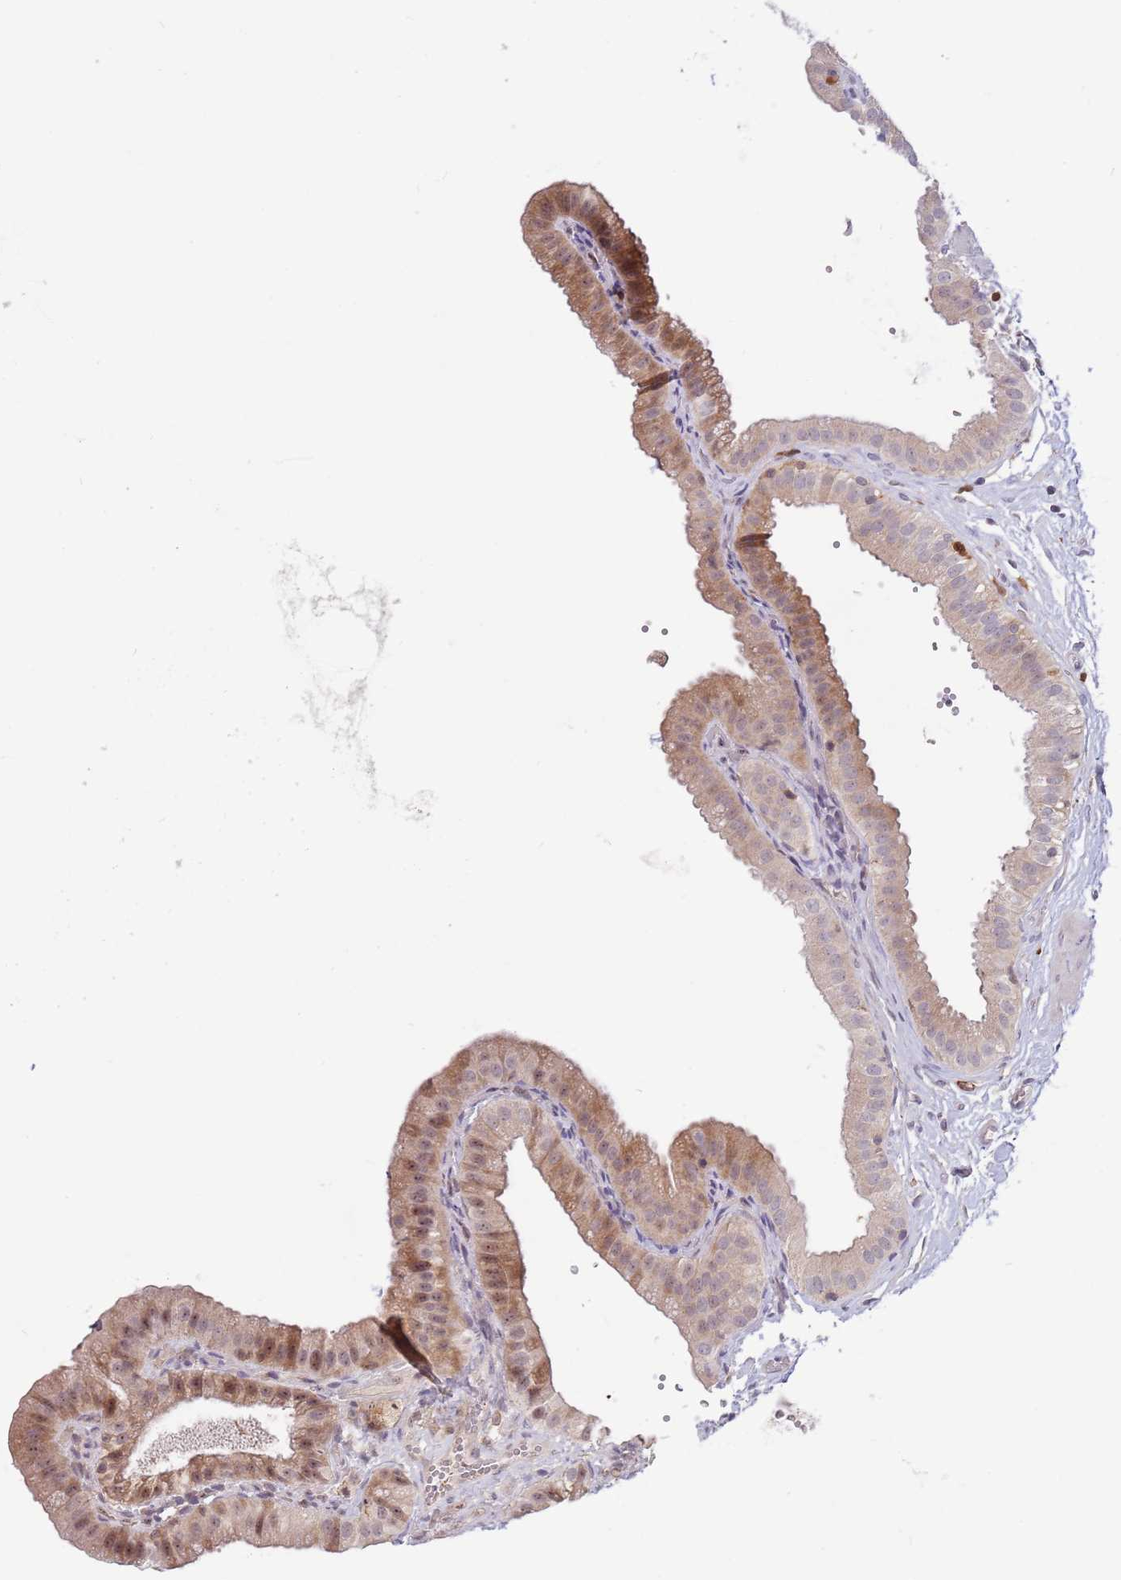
{"staining": {"intensity": "moderate", "quantity": "25%-75%", "location": "cytoplasmic/membranous,nuclear"}, "tissue": "gallbladder", "cell_type": "Glandular cells", "image_type": "normal", "snomed": [{"axis": "morphology", "description": "Normal tissue, NOS"}, {"axis": "topography", "description": "Gallbladder"}], "caption": "Unremarkable gallbladder was stained to show a protein in brown. There is medium levels of moderate cytoplasmic/membranous,nuclear positivity in about 25%-75% of glandular cells. (IHC, brightfield microscopy, high magnification).", "gene": "CCNJL", "patient": {"sex": "female", "age": 61}}